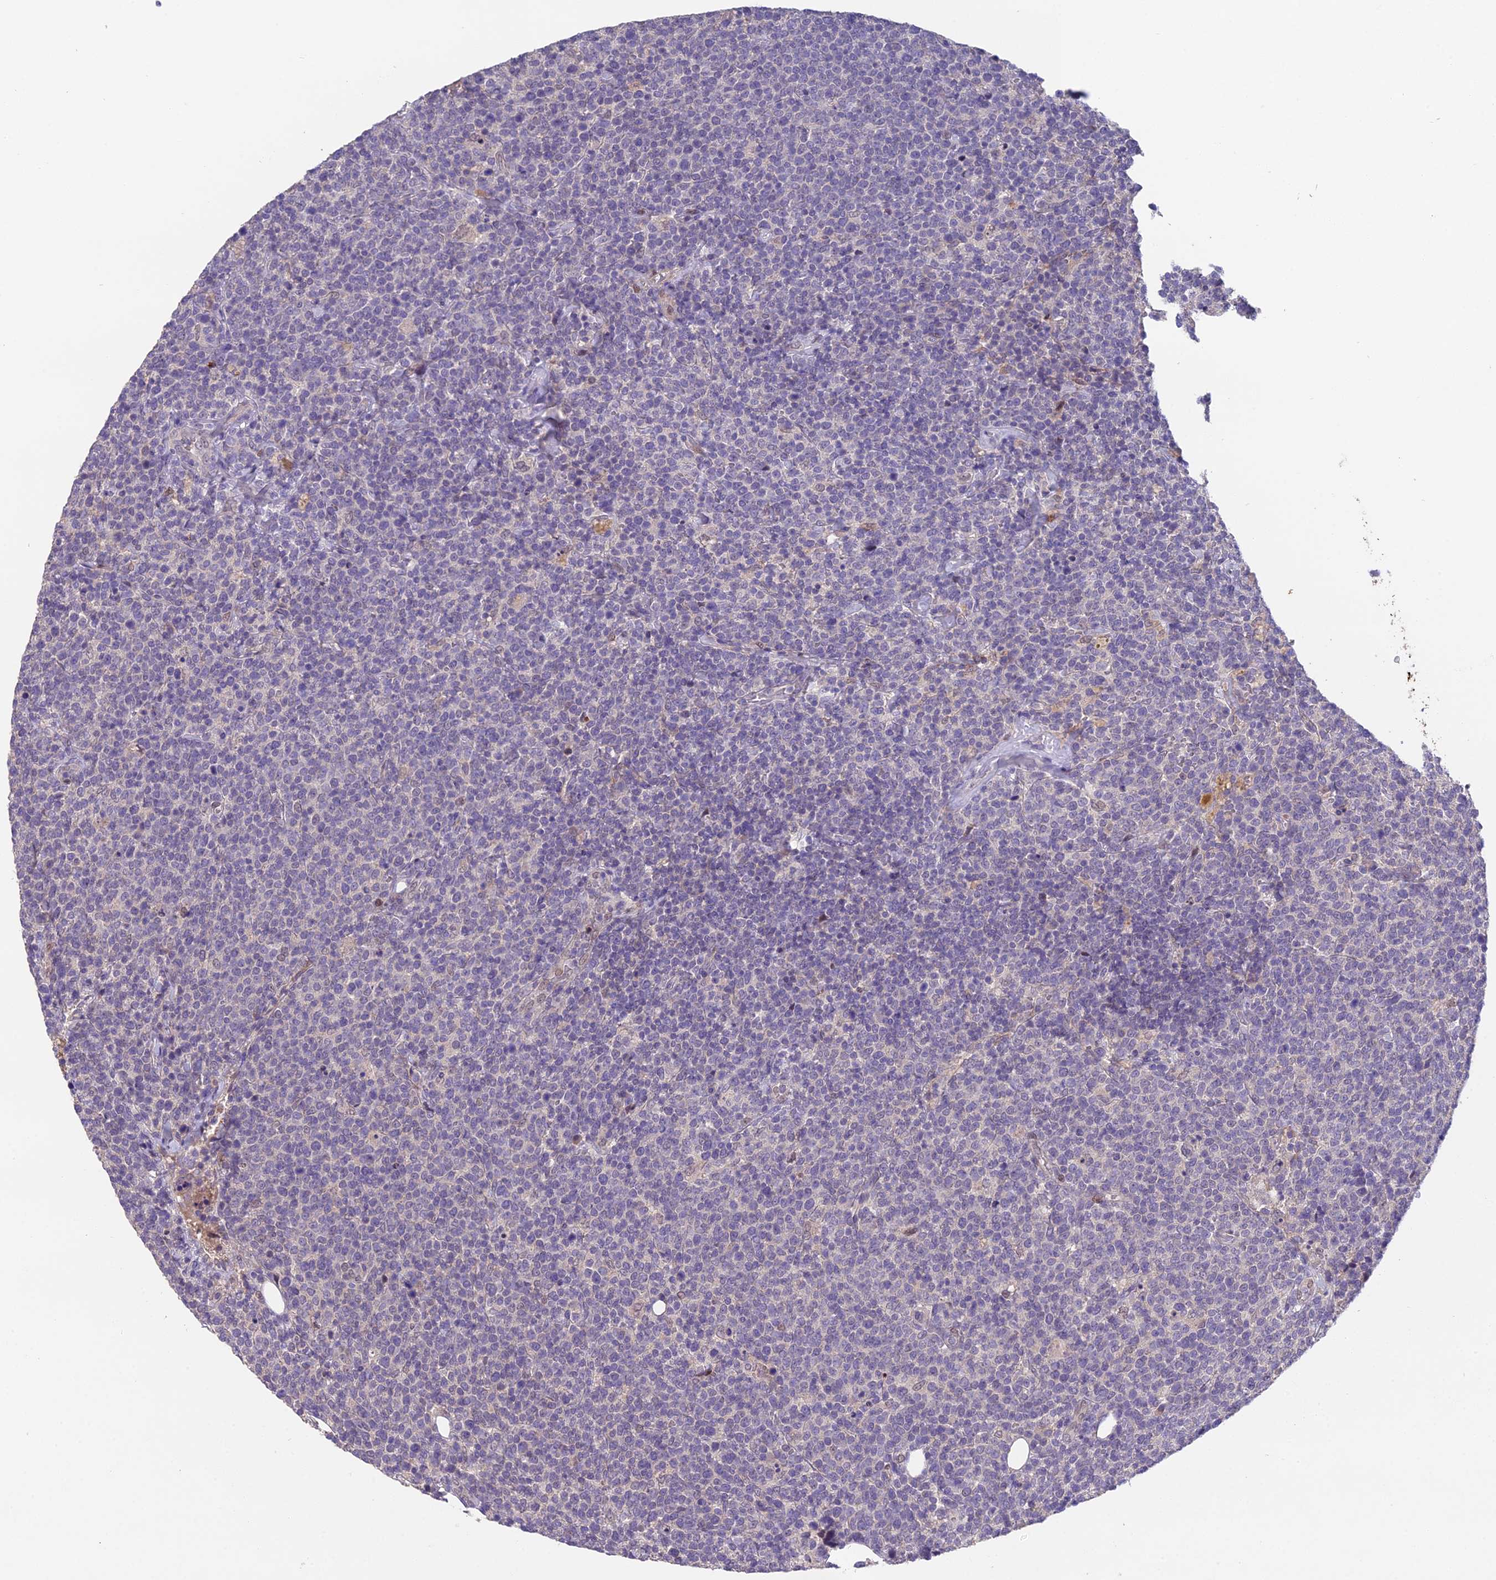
{"staining": {"intensity": "negative", "quantity": "none", "location": "none"}, "tissue": "lymphoma", "cell_type": "Tumor cells", "image_type": "cancer", "snomed": [{"axis": "morphology", "description": "Malignant lymphoma, non-Hodgkin's type, High grade"}, {"axis": "topography", "description": "Lymph node"}], "caption": "Immunohistochemistry histopathology image of lymphoma stained for a protein (brown), which exhibits no expression in tumor cells.", "gene": "PUS10", "patient": {"sex": "male", "age": 61}}